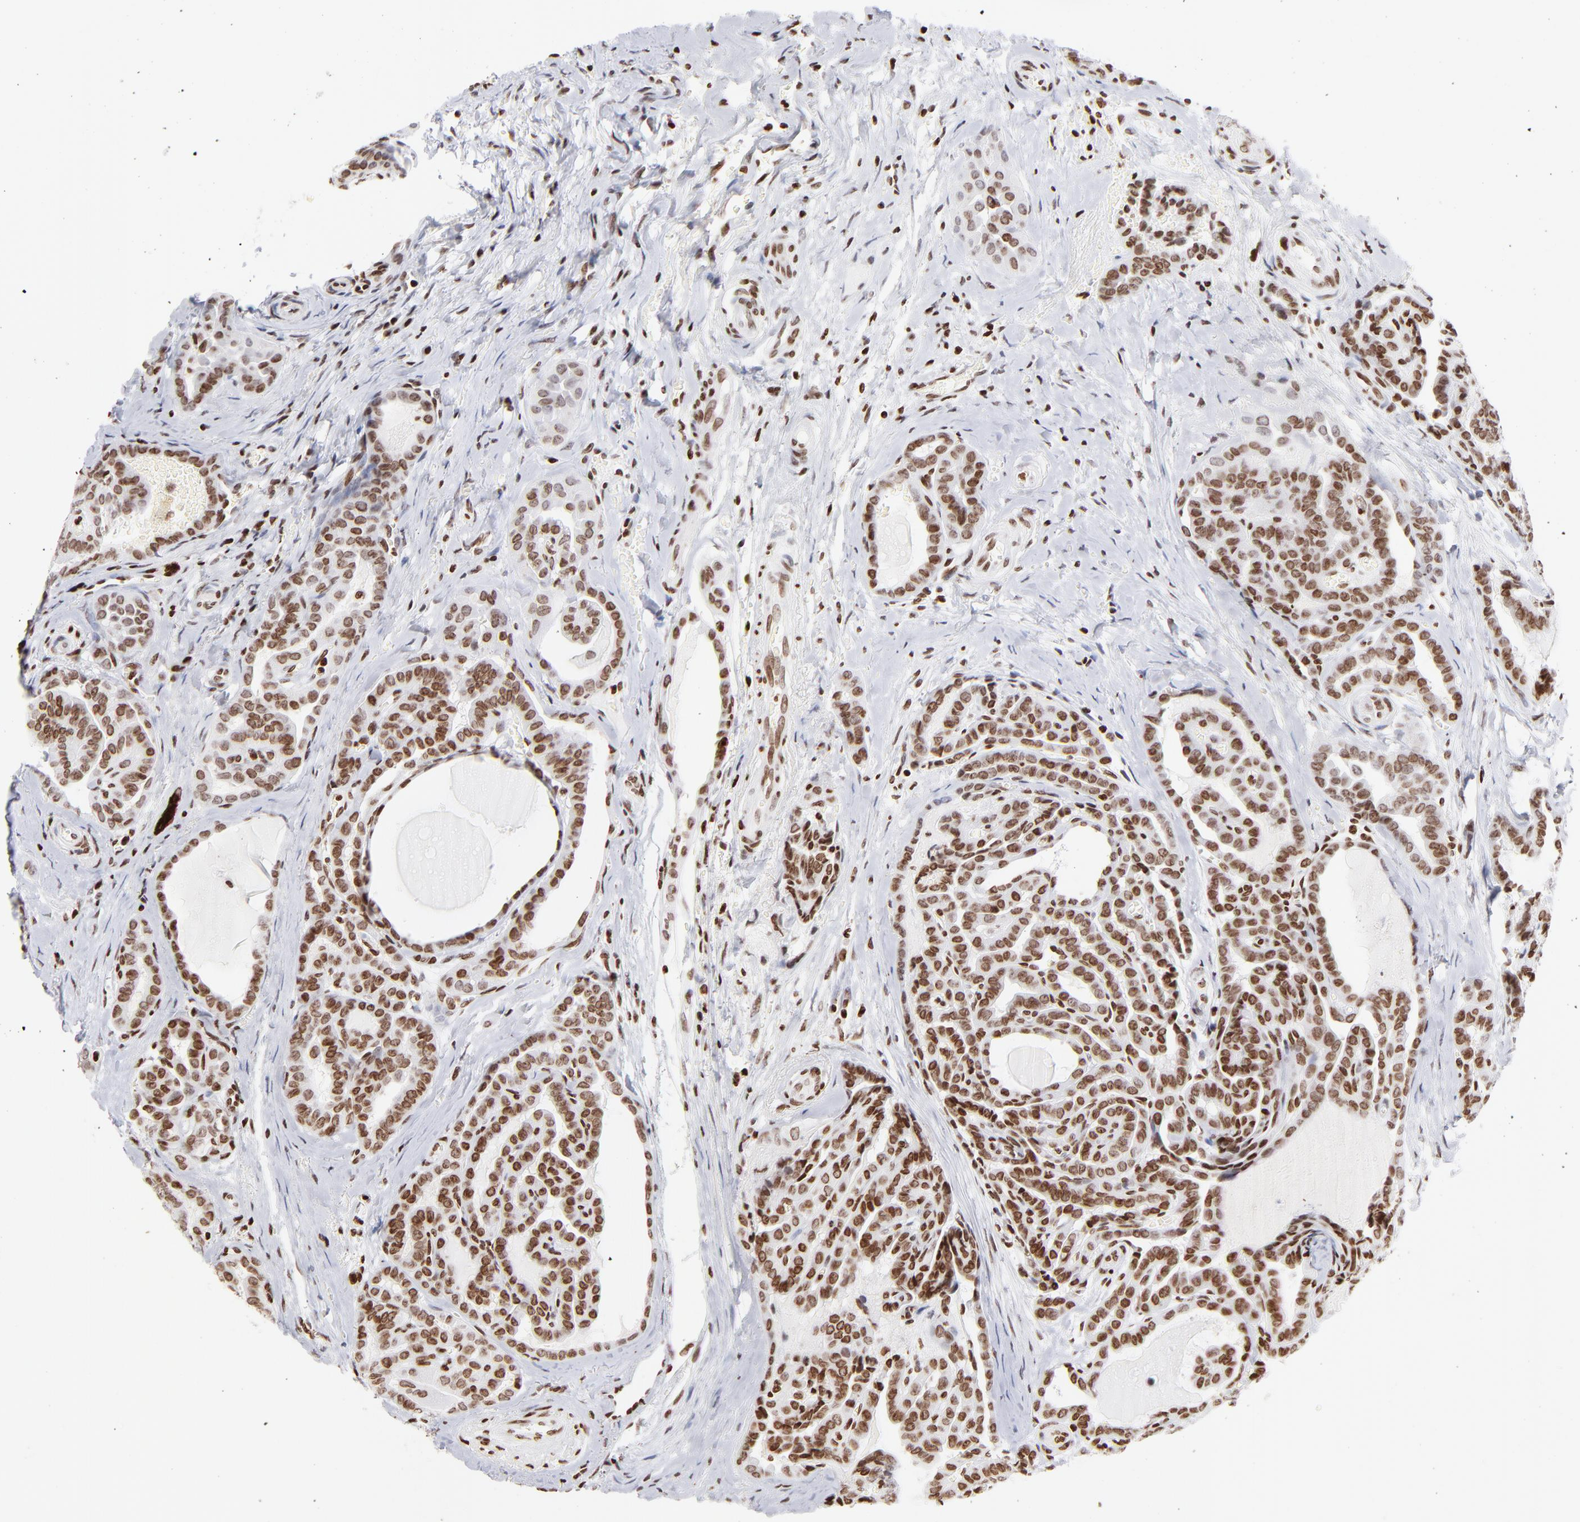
{"staining": {"intensity": "strong", "quantity": ">75%", "location": "nuclear"}, "tissue": "thyroid cancer", "cell_type": "Tumor cells", "image_type": "cancer", "snomed": [{"axis": "morphology", "description": "Carcinoma, NOS"}, {"axis": "topography", "description": "Thyroid gland"}], "caption": "A high-resolution photomicrograph shows immunohistochemistry (IHC) staining of carcinoma (thyroid), which displays strong nuclear positivity in approximately >75% of tumor cells.", "gene": "RTL4", "patient": {"sex": "female", "age": 91}}